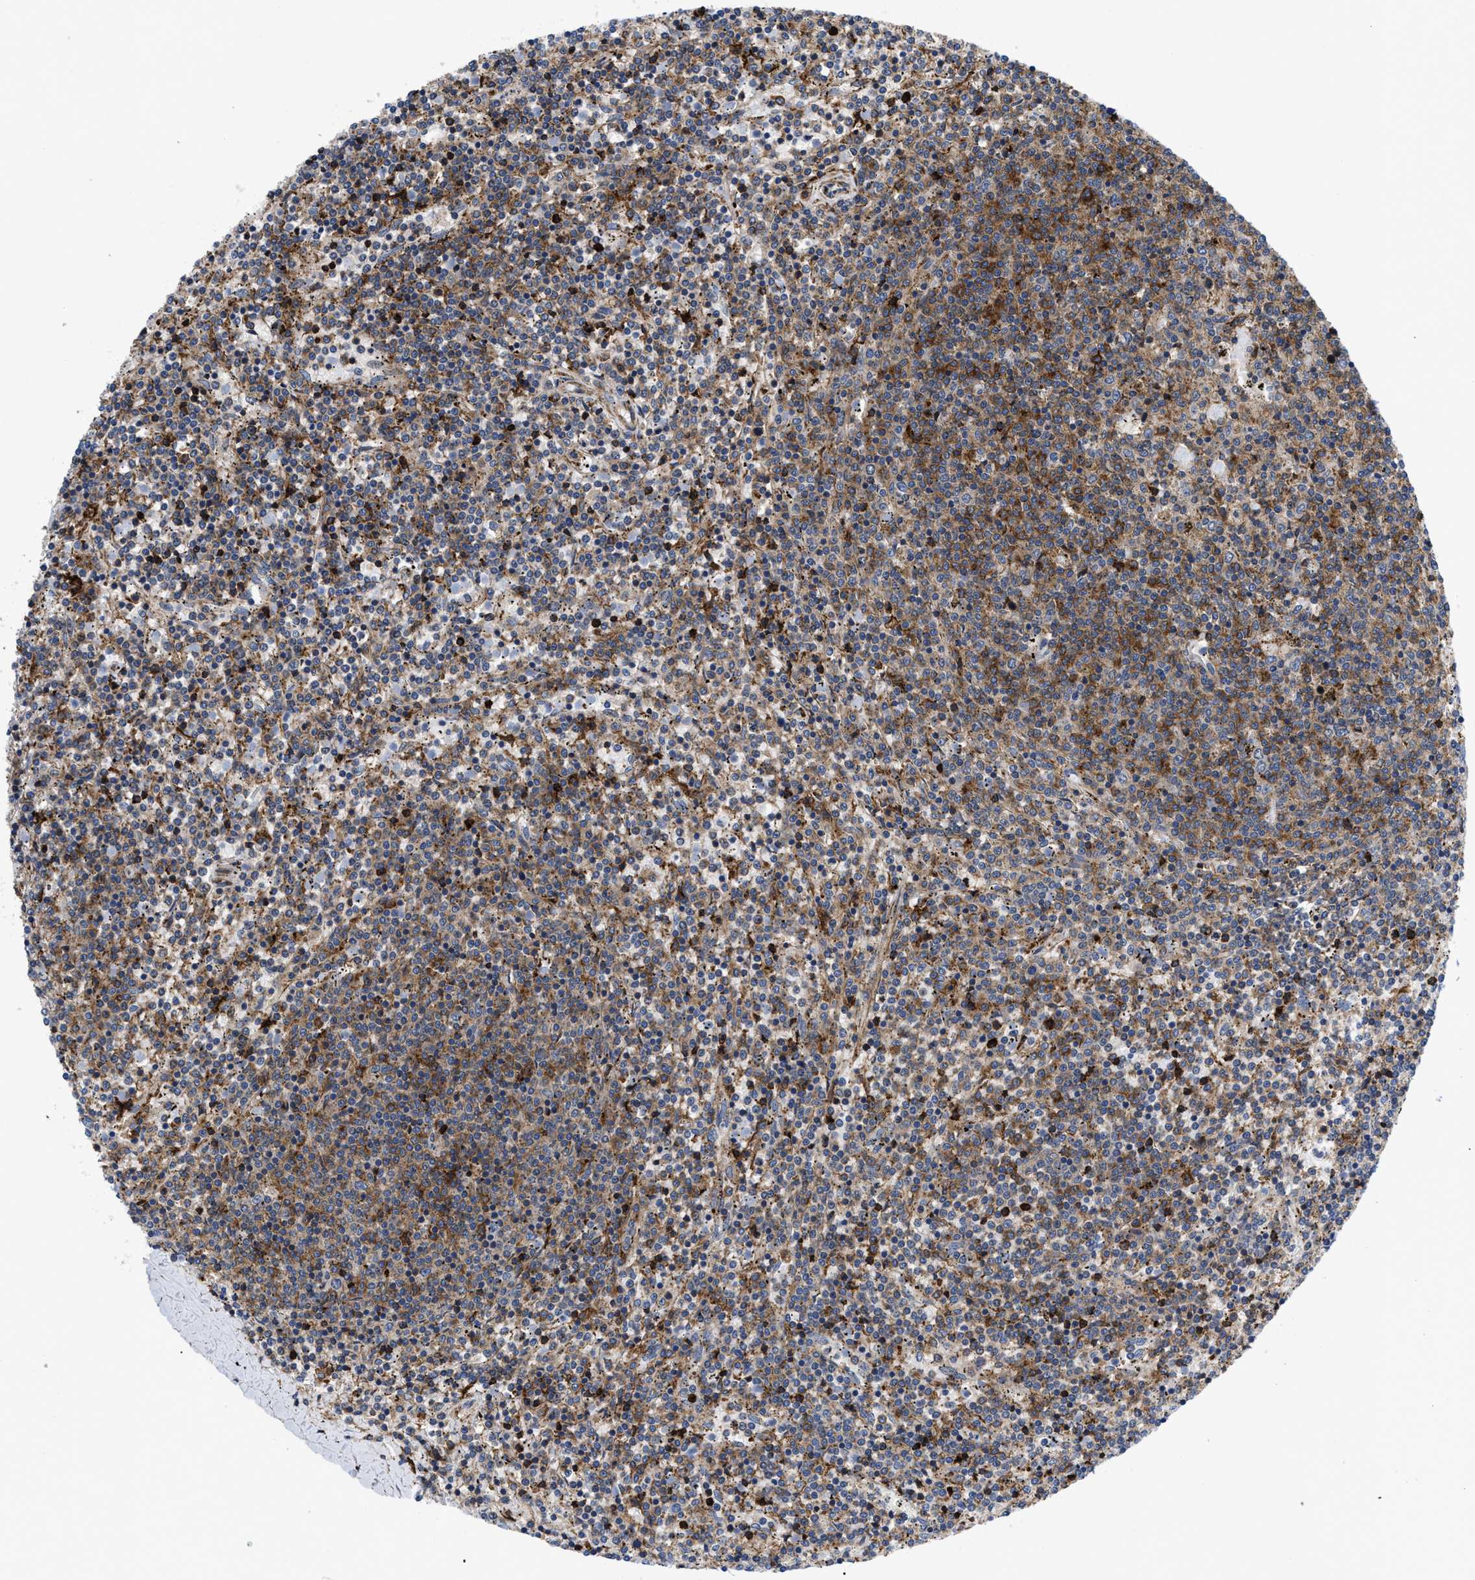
{"staining": {"intensity": "moderate", "quantity": "25%-75%", "location": "cytoplasmic/membranous"}, "tissue": "lymphoma", "cell_type": "Tumor cells", "image_type": "cancer", "snomed": [{"axis": "morphology", "description": "Malignant lymphoma, non-Hodgkin's type, Low grade"}, {"axis": "topography", "description": "Spleen"}], "caption": "Low-grade malignant lymphoma, non-Hodgkin's type stained with immunohistochemistry (IHC) demonstrates moderate cytoplasmic/membranous expression in approximately 25%-75% of tumor cells.", "gene": "SPAST", "patient": {"sex": "female", "age": 50}}